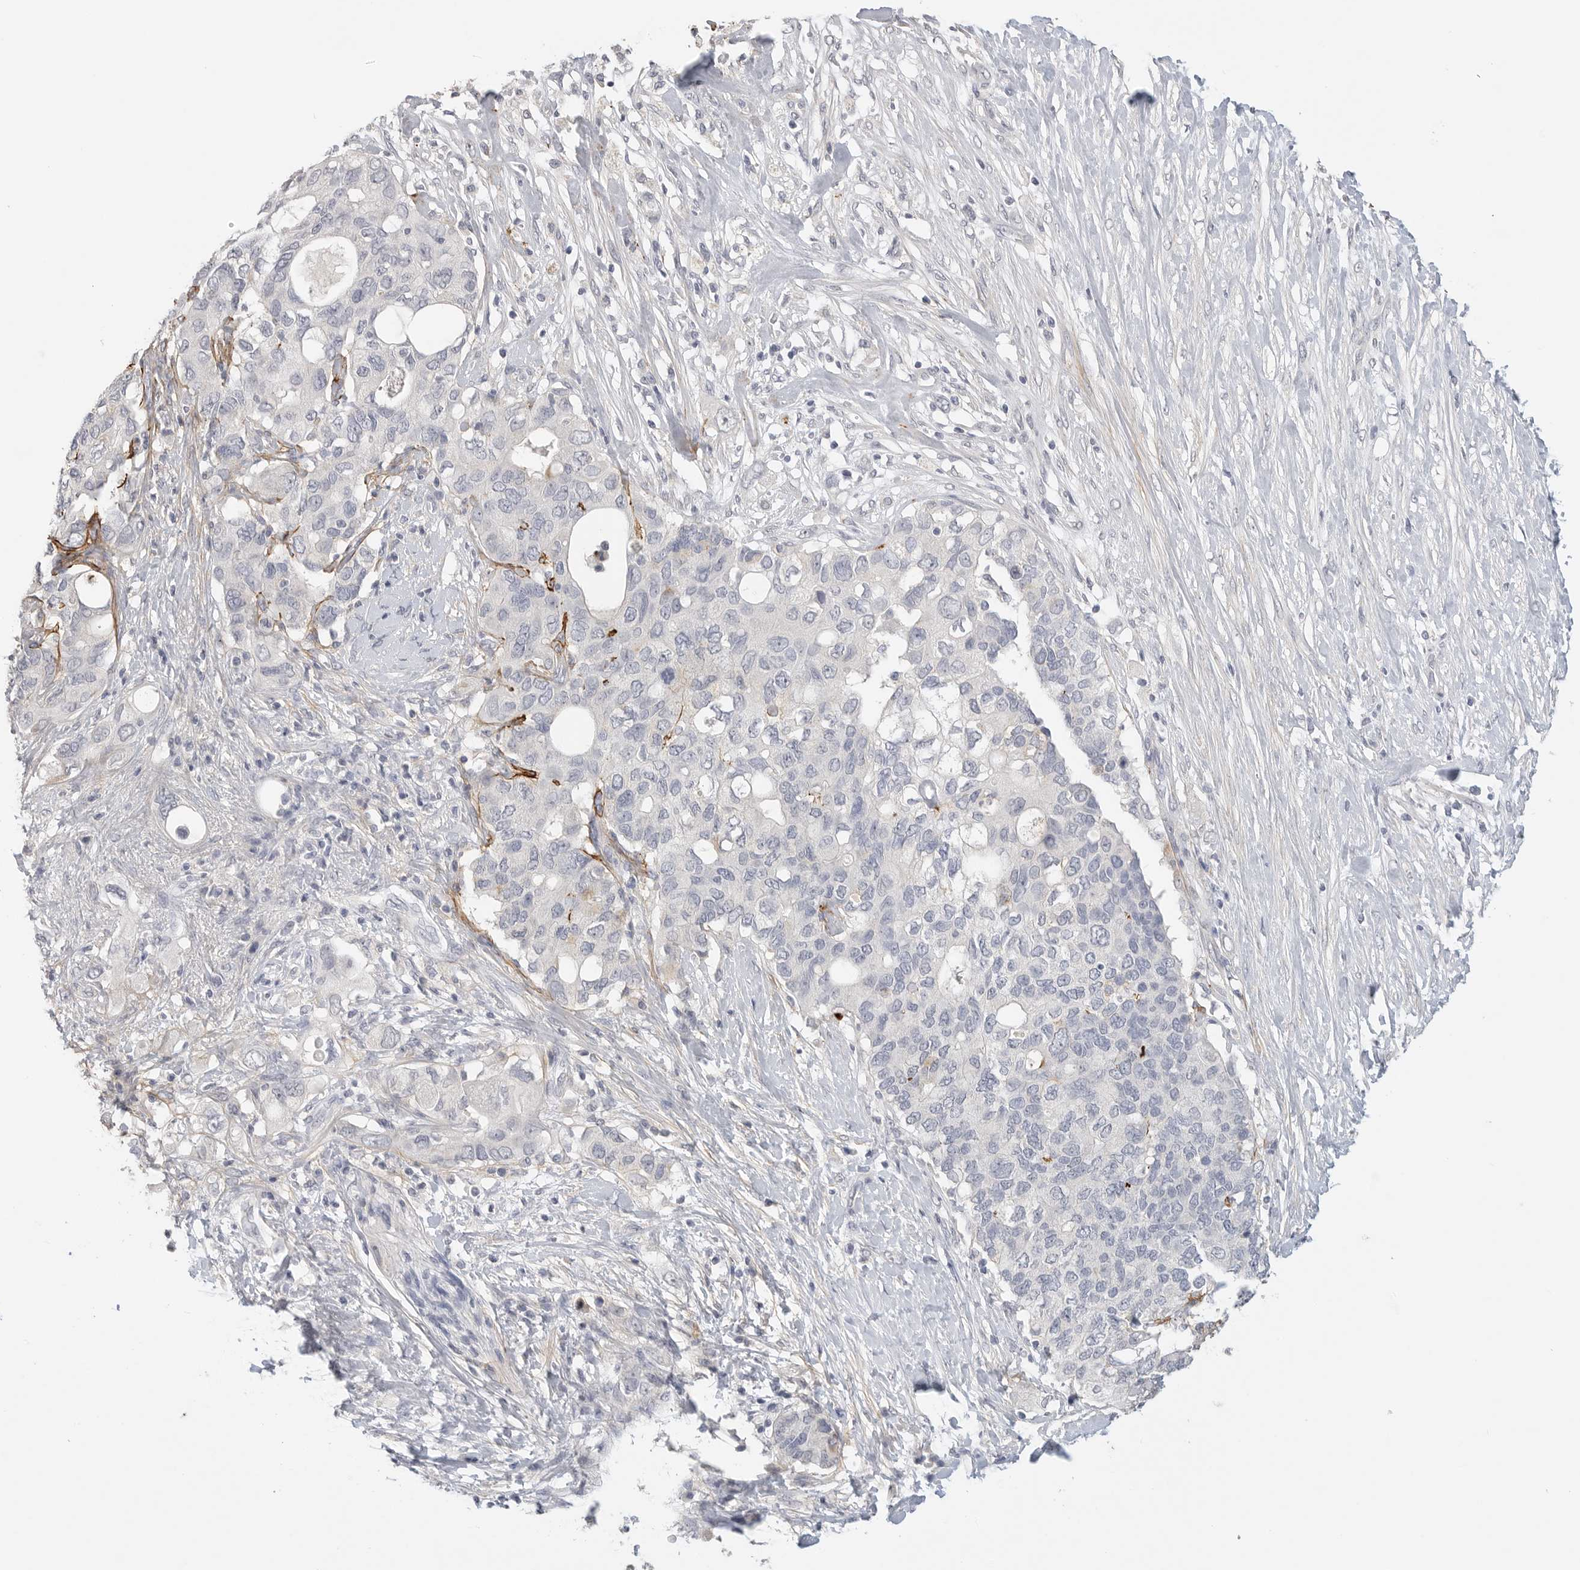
{"staining": {"intensity": "negative", "quantity": "none", "location": "none"}, "tissue": "pancreatic cancer", "cell_type": "Tumor cells", "image_type": "cancer", "snomed": [{"axis": "morphology", "description": "Adenocarcinoma, NOS"}, {"axis": "topography", "description": "Pancreas"}], "caption": "Tumor cells are negative for brown protein staining in adenocarcinoma (pancreatic).", "gene": "FBN2", "patient": {"sex": "female", "age": 56}}